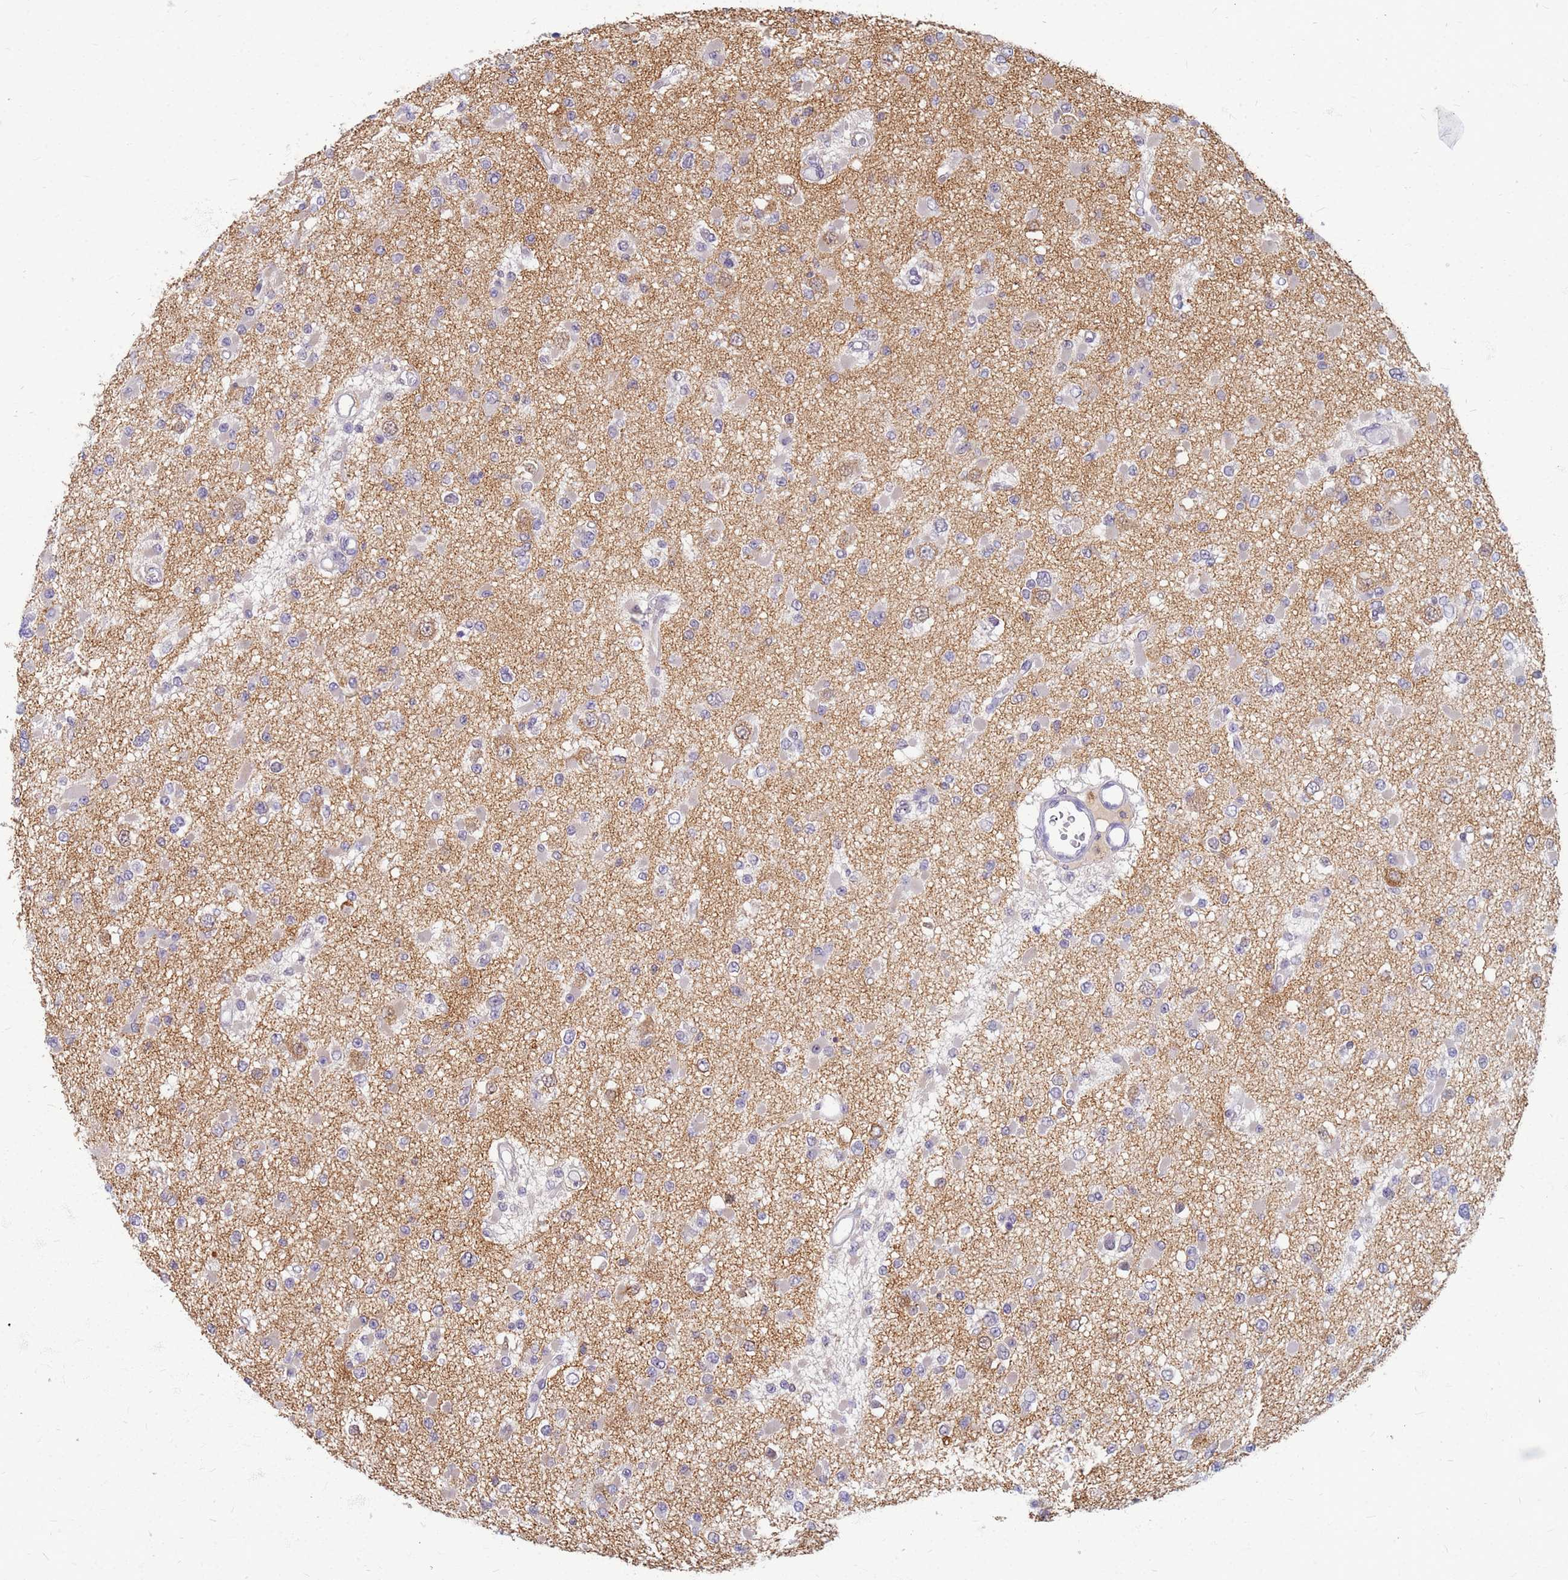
{"staining": {"intensity": "moderate", "quantity": "<25%", "location": "cytoplasmic/membranous"}, "tissue": "glioma", "cell_type": "Tumor cells", "image_type": "cancer", "snomed": [{"axis": "morphology", "description": "Glioma, malignant, Low grade"}, {"axis": "topography", "description": "Brain"}], "caption": "Protein staining shows moderate cytoplasmic/membranous staining in approximately <25% of tumor cells in glioma.", "gene": "ATP6V1E1", "patient": {"sex": "female", "age": 22}}